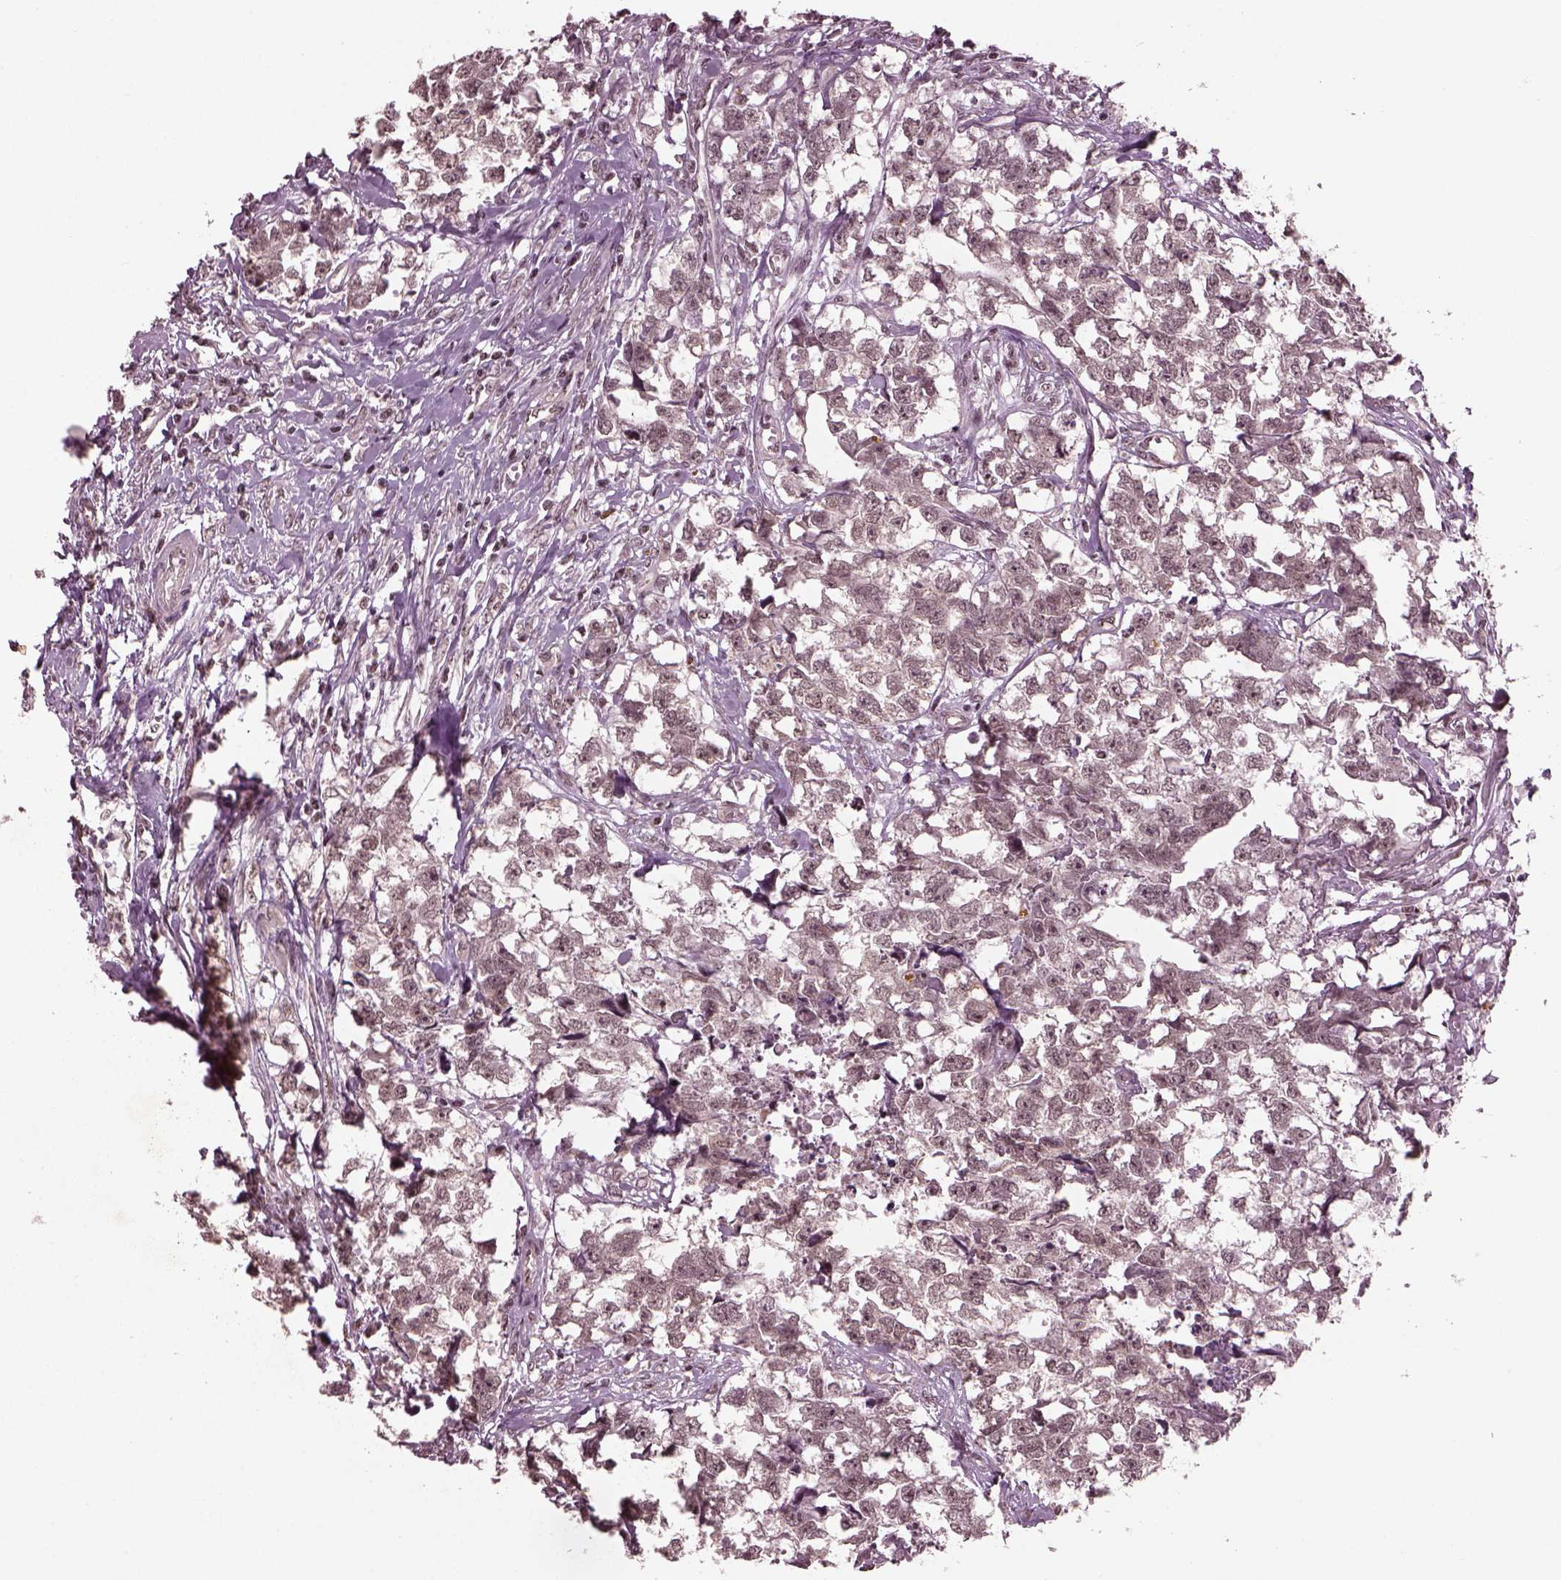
{"staining": {"intensity": "negative", "quantity": "none", "location": "none"}, "tissue": "testis cancer", "cell_type": "Tumor cells", "image_type": "cancer", "snomed": [{"axis": "morphology", "description": "Carcinoma, Embryonal, NOS"}, {"axis": "morphology", "description": "Teratoma, malignant, NOS"}, {"axis": "topography", "description": "Testis"}], "caption": "Tumor cells show no significant protein positivity in testis cancer (malignant teratoma).", "gene": "RUVBL2", "patient": {"sex": "male", "age": 44}}